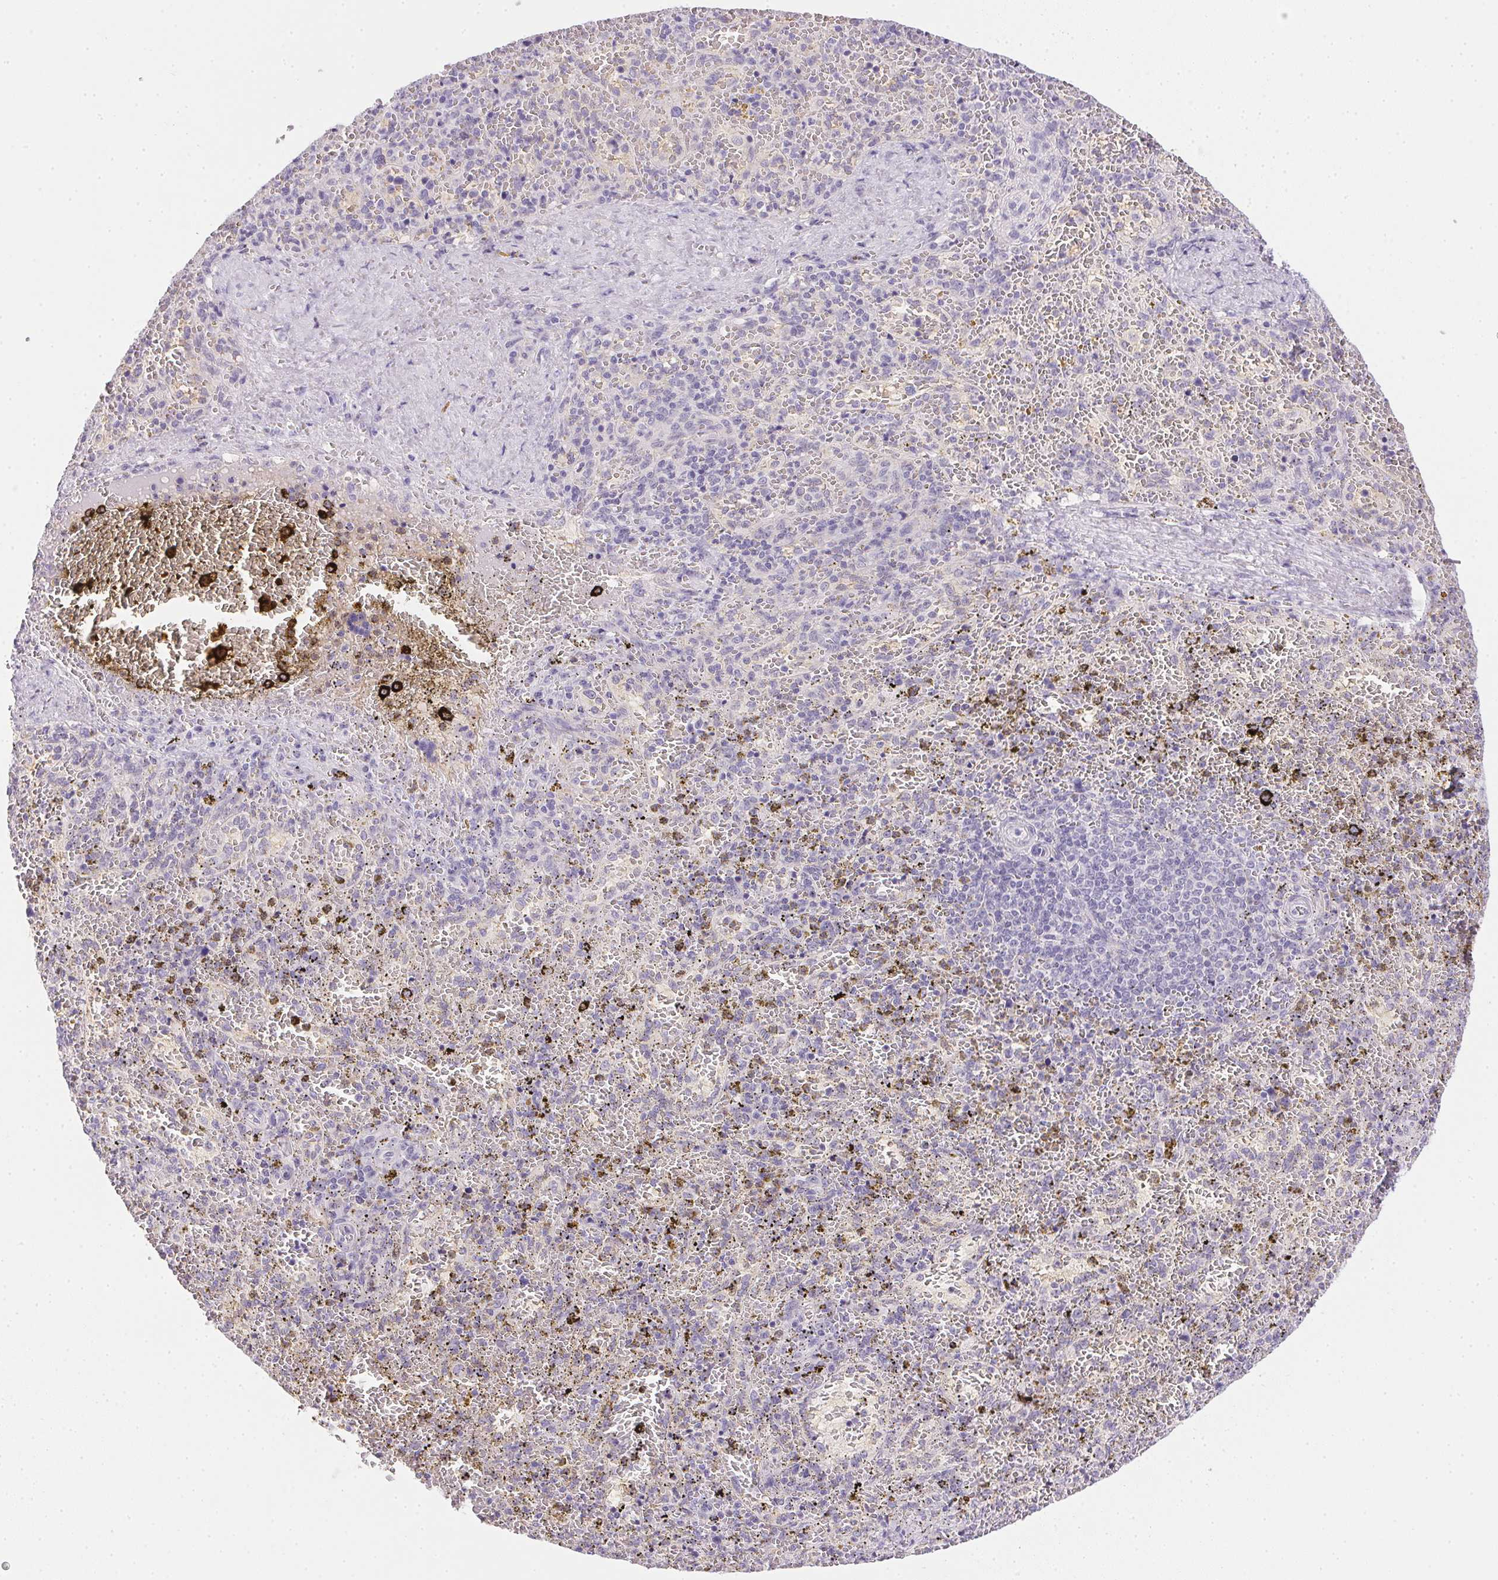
{"staining": {"intensity": "negative", "quantity": "none", "location": "none"}, "tissue": "spleen", "cell_type": "Cells in red pulp", "image_type": "normal", "snomed": [{"axis": "morphology", "description": "Normal tissue, NOS"}, {"axis": "topography", "description": "Spleen"}], "caption": "IHC of unremarkable human spleen exhibits no expression in cells in red pulp.", "gene": "PRL", "patient": {"sex": "female", "age": 50}}